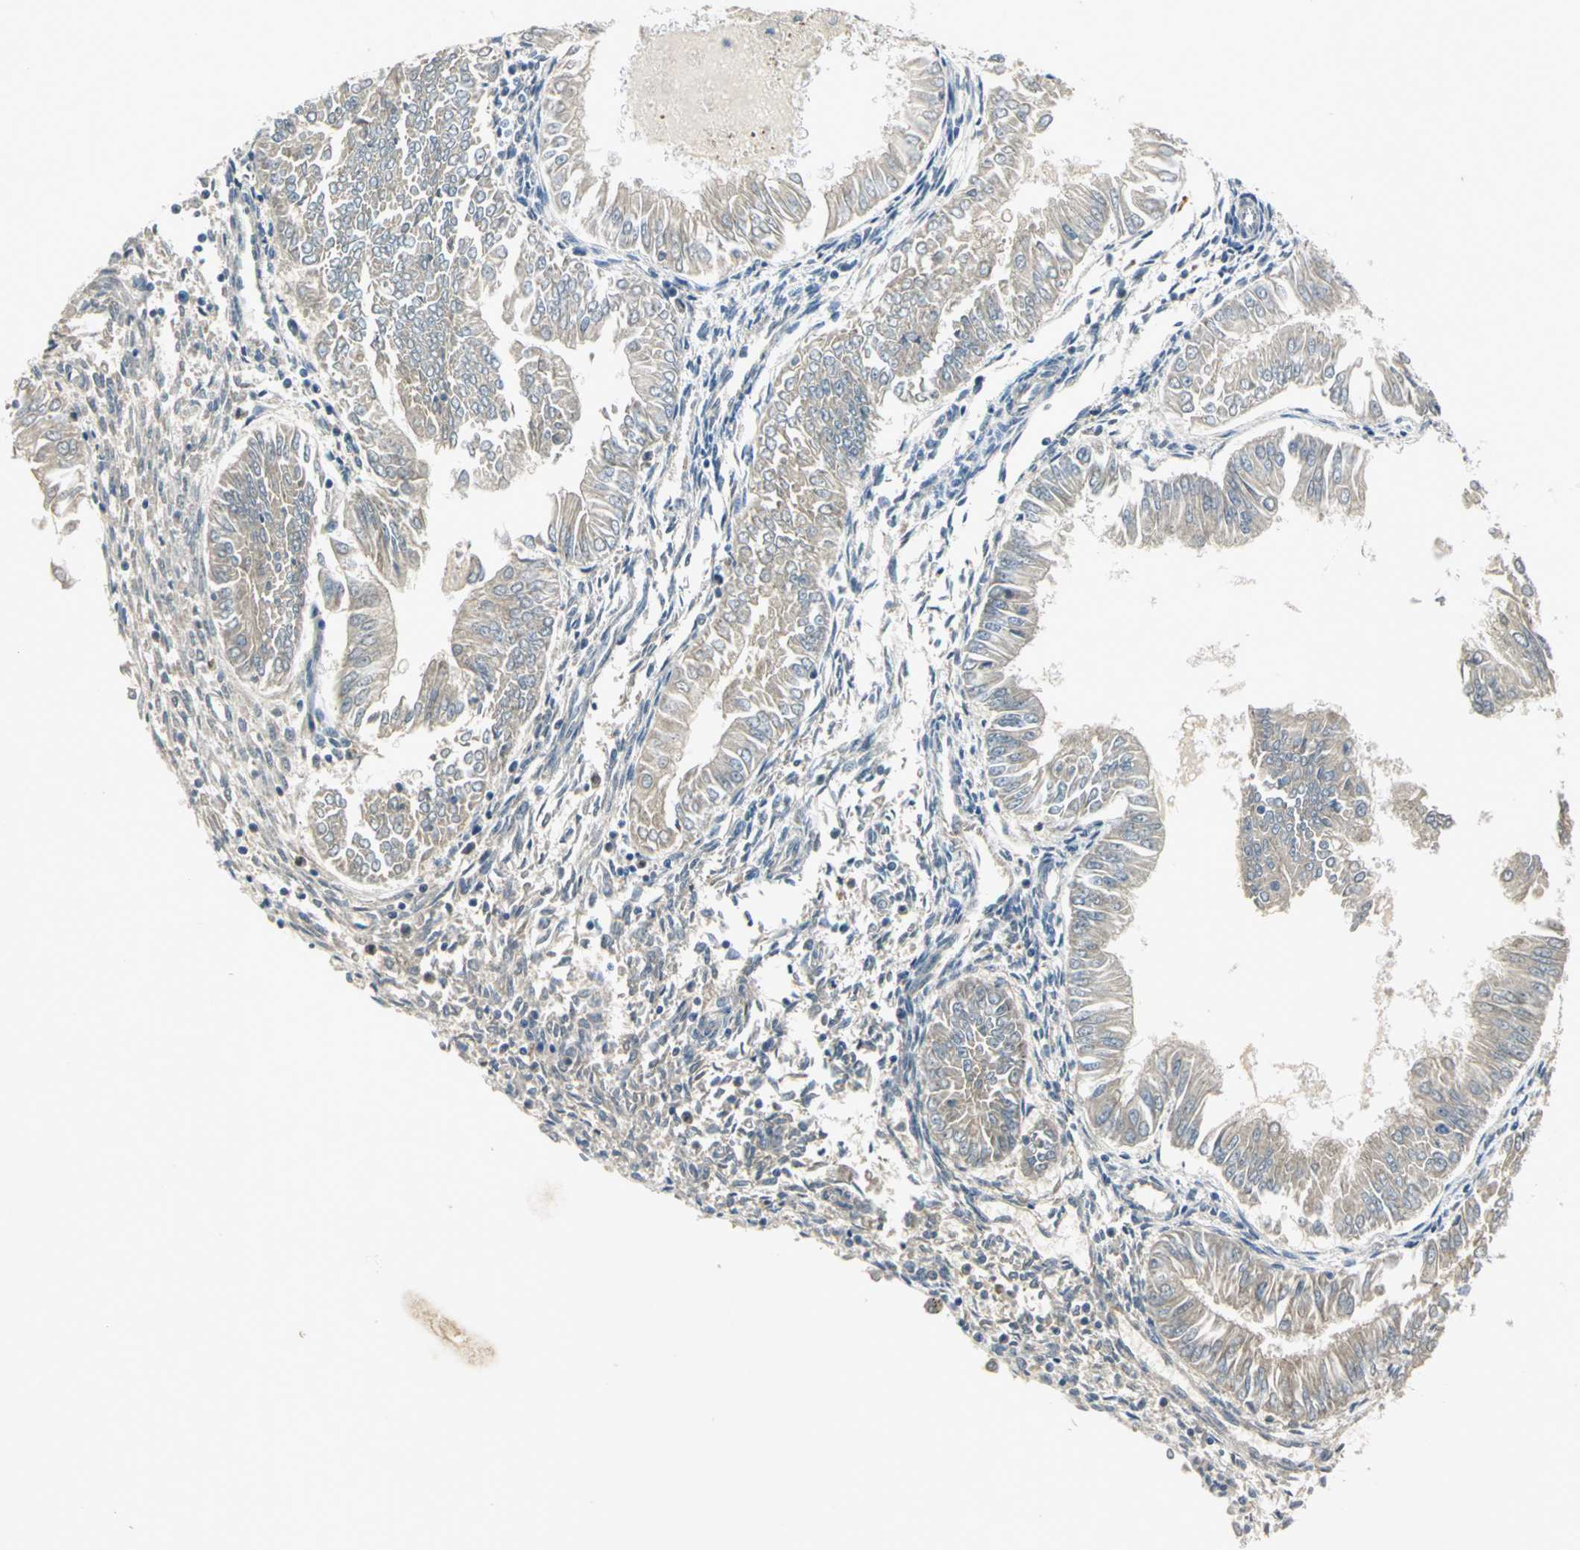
{"staining": {"intensity": "negative", "quantity": "none", "location": "none"}, "tissue": "endometrial cancer", "cell_type": "Tumor cells", "image_type": "cancer", "snomed": [{"axis": "morphology", "description": "Adenocarcinoma, NOS"}, {"axis": "topography", "description": "Endometrium"}], "caption": "Endometrial cancer (adenocarcinoma) was stained to show a protein in brown. There is no significant staining in tumor cells.", "gene": "PROC", "patient": {"sex": "female", "age": 53}}